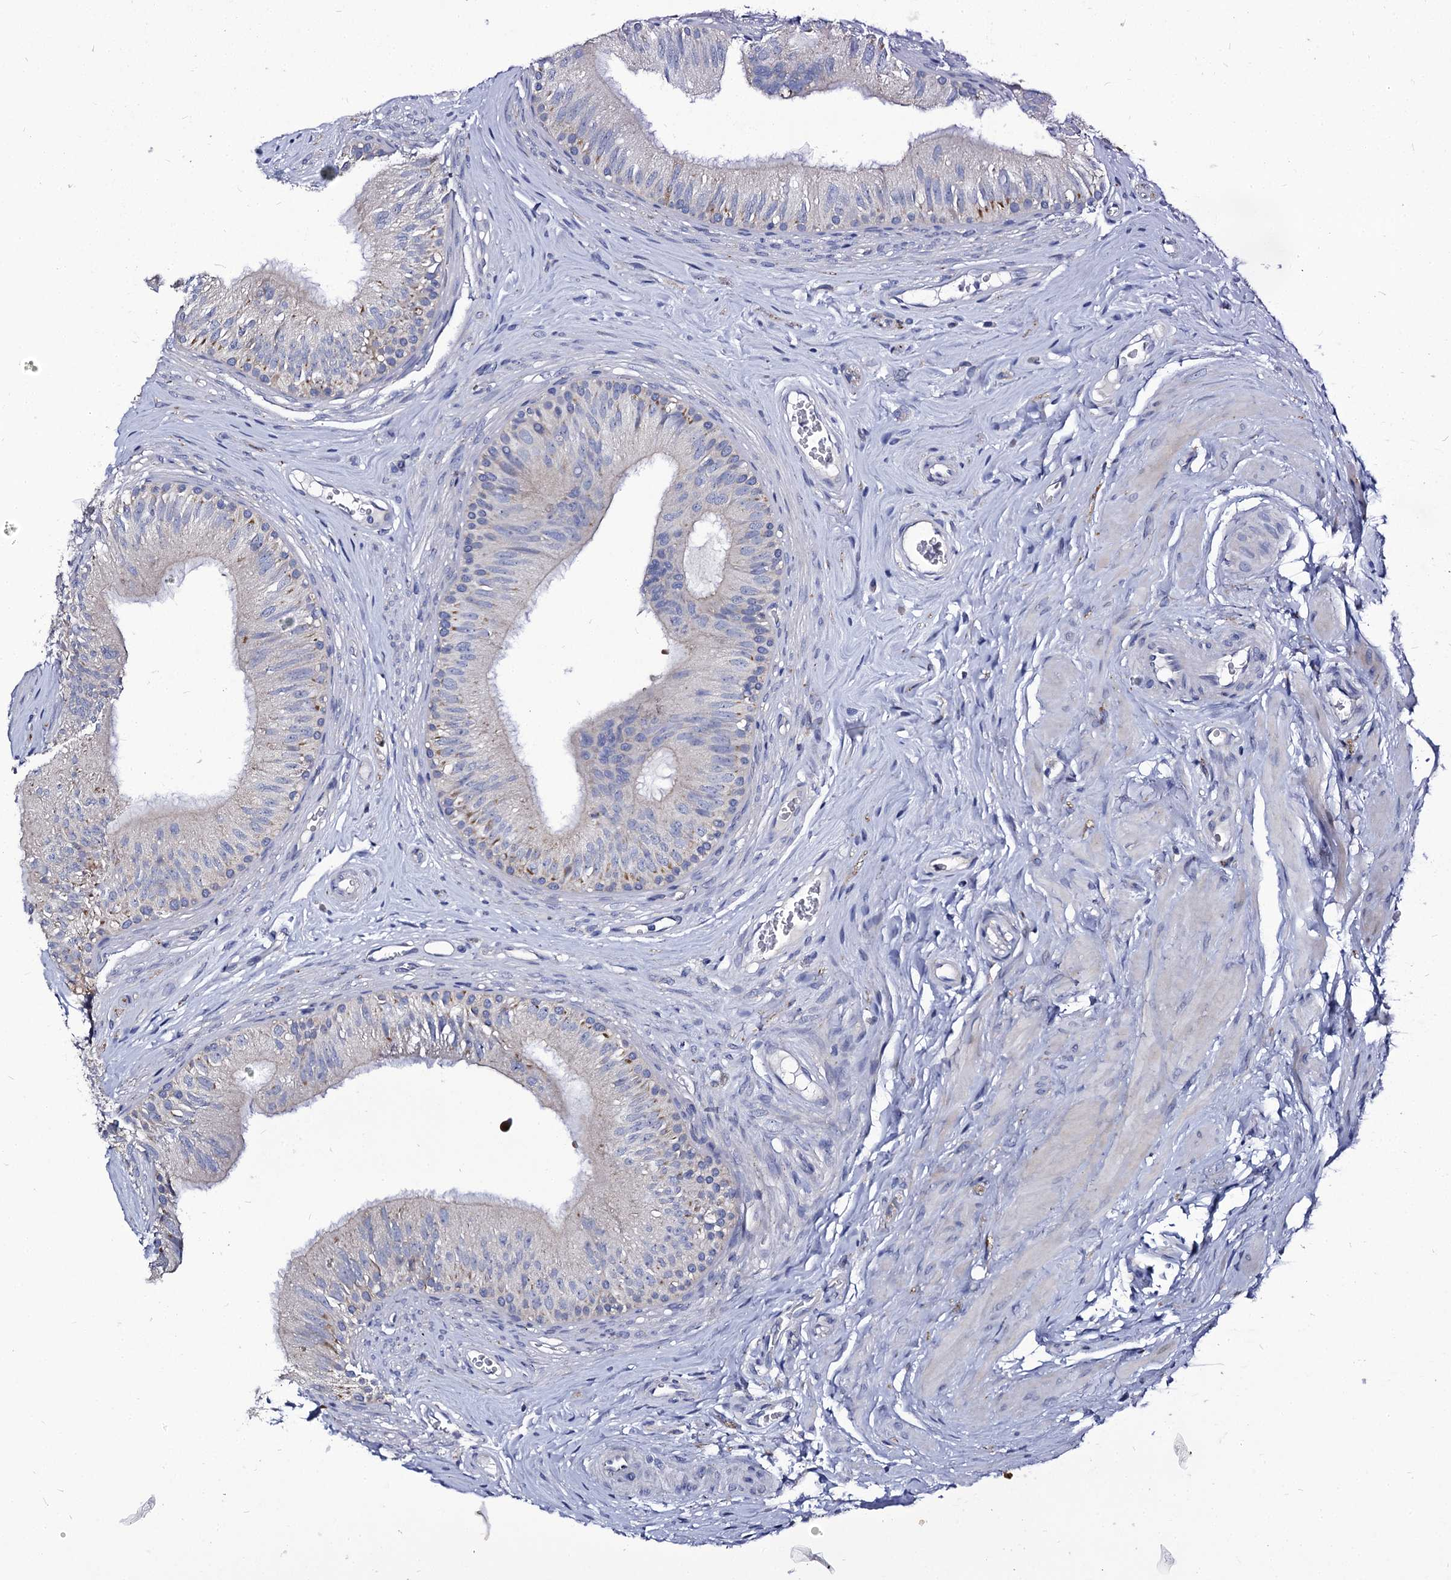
{"staining": {"intensity": "moderate", "quantity": "<25%", "location": "cytoplasmic/membranous"}, "tissue": "epididymis", "cell_type": "Glandular cells", "image_type": "normal", "snomed": [{"axis": "morphology", "description": "Normal tissue, NOS"}, {"axis": "topography", "description": "Epididymis"}], "caption": "Immunohistochemistry micrograph of benign epididymis: human epididymis stained using IHC shows low levels of moderate protein expression localized specifically in the cytoplasmic/membranous of glandular cells, appearing as a cytoplasmic/membranous brown color.", "gene": "PANX2", "patient": {"sex": "male", "age": 46}}